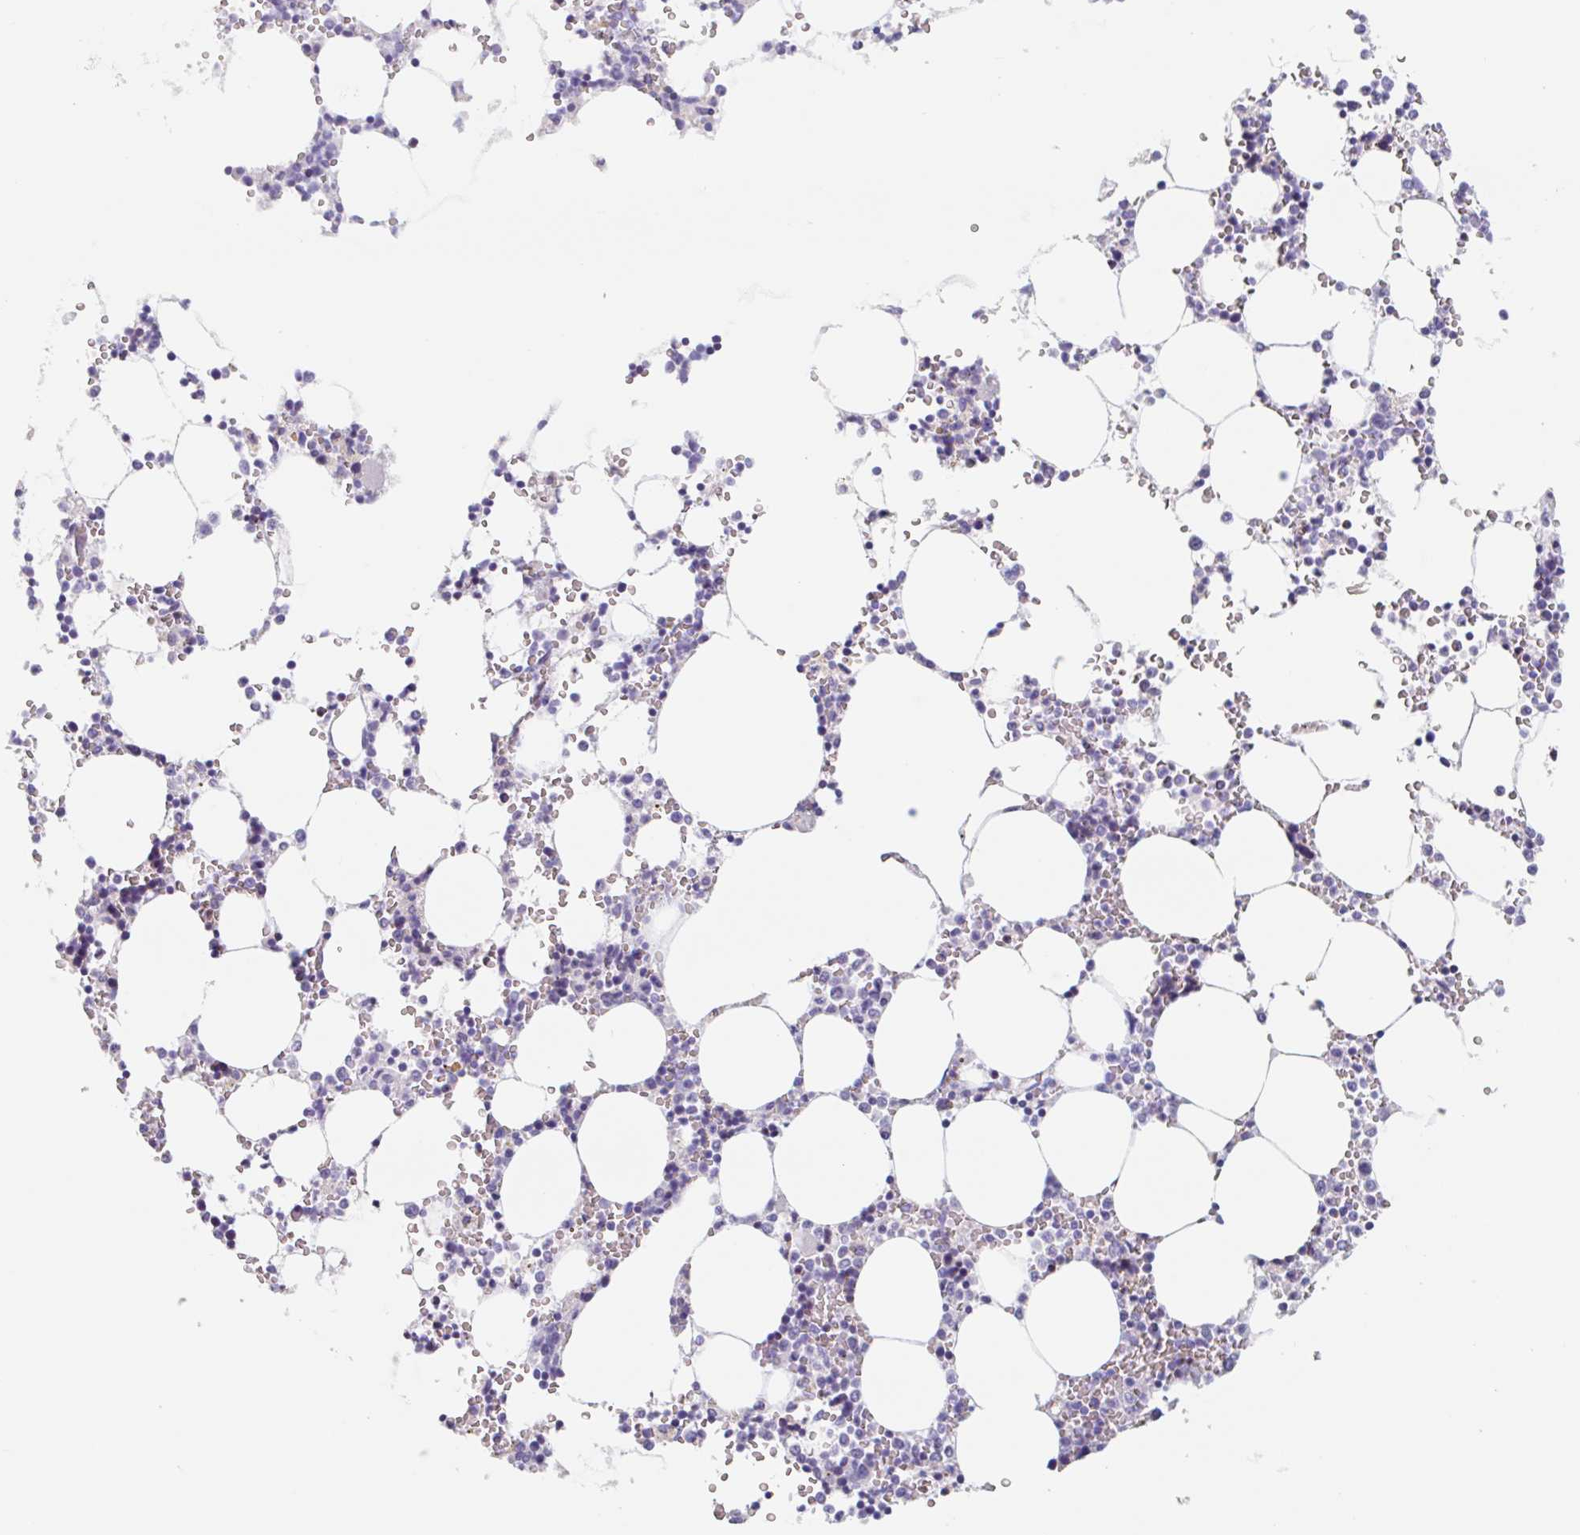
{"staining": {"intensity": "negative", "quantity": "none", "location": "none"}, "tissue": "bone marrow", "cell_type": "Hematopoietic cells", "image_type": "normal", "snomed": [{"axis": "morphology", "description": "Normal tissue, NOS"}, {"axis": "topography", "description": "Bone marrow"}], "caption": "The histopathology image demonstrates no staining of hematopoietic cells in benign bone marrow.", "gene": "EMC4", "patient": {"sex": "male", "age": 64}}